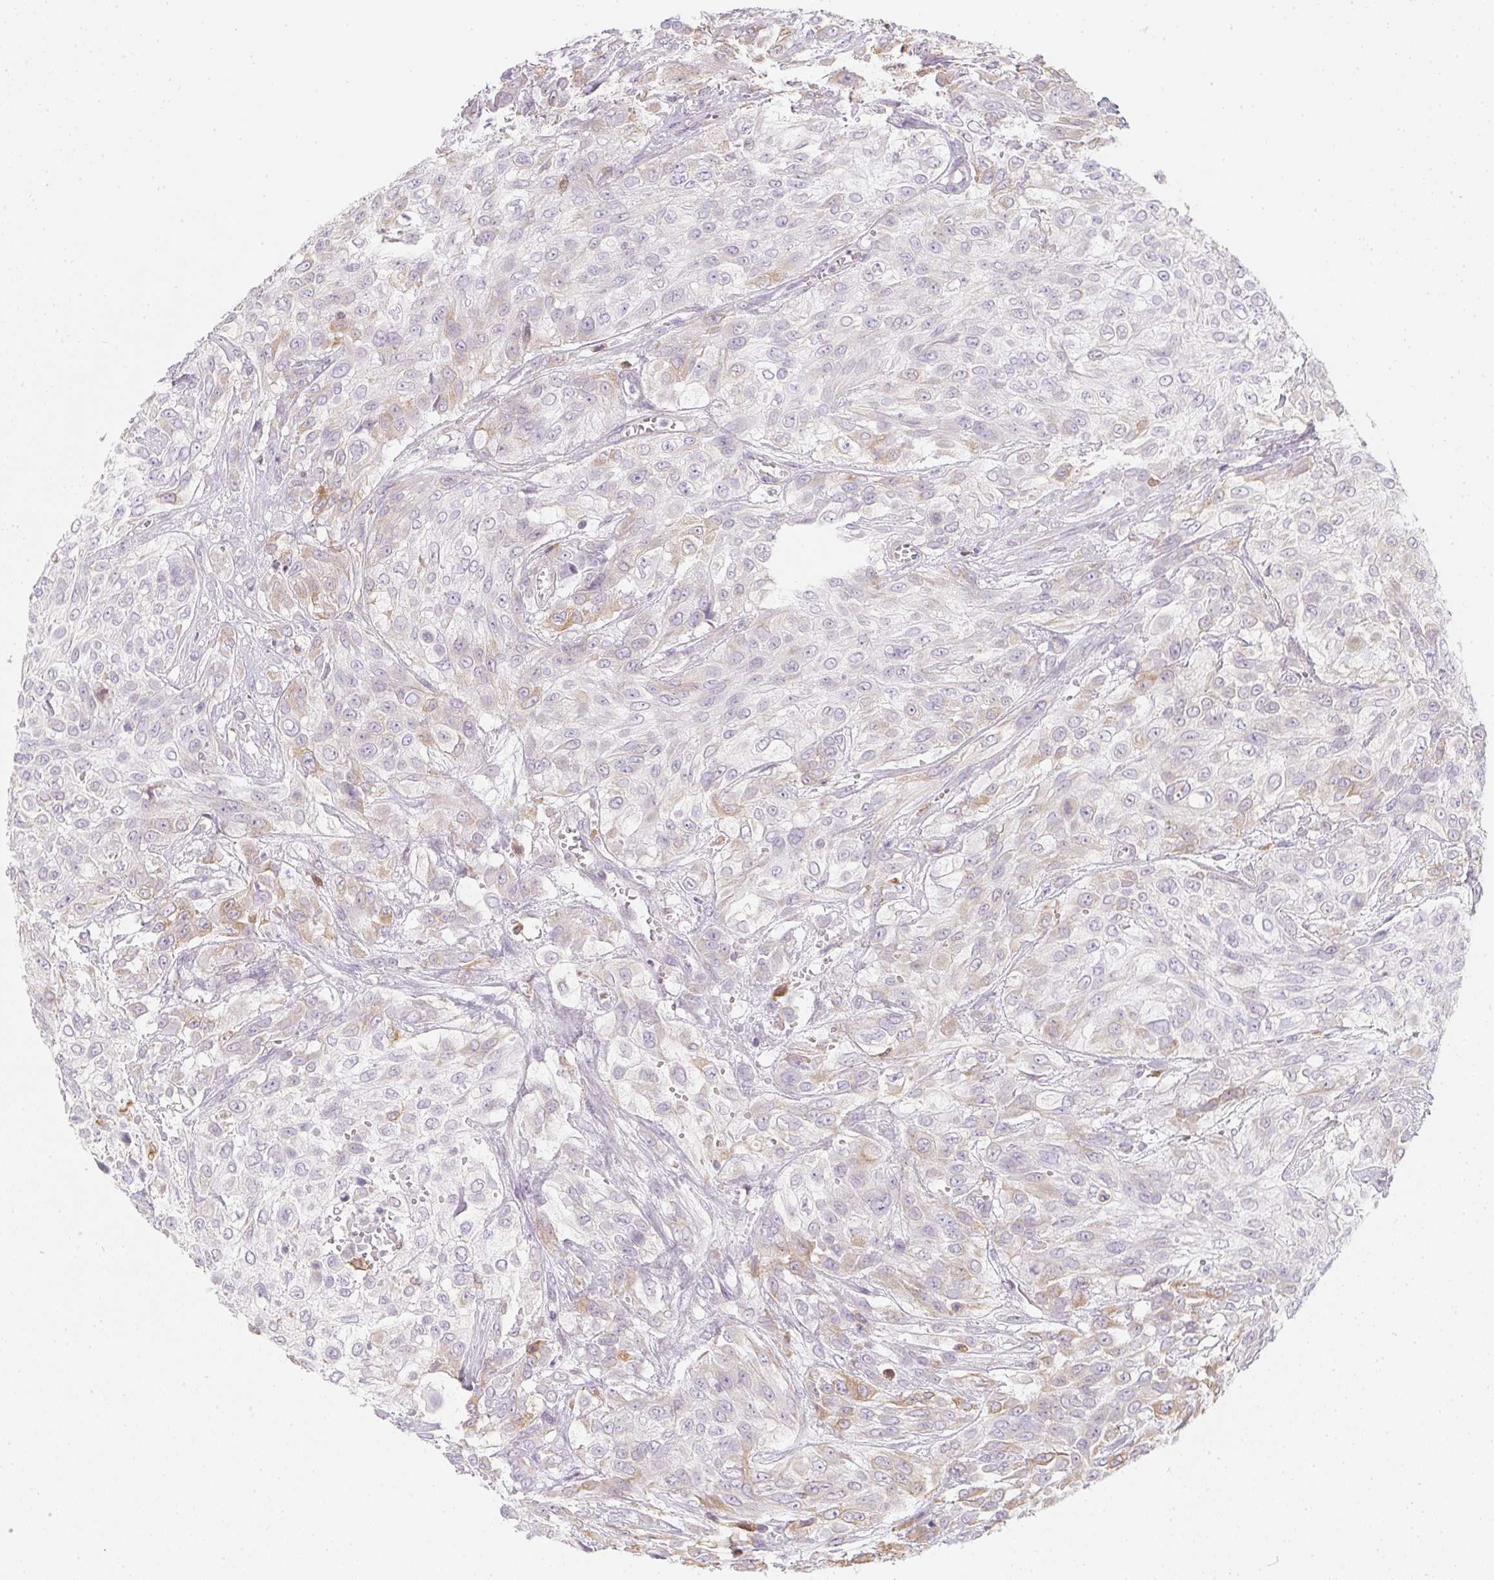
{"staining": {"intensity": "negative", "quantity": "none", "location": "none"}, "tissue": "urothelial cancer", "cell_type": "Tumor cells", "image_type": "cancer", "snomed": [{"axis": "morphology", "description": "Urothelial carcinoma, High grade"}, {"axis": "topography", "description": "Urinary bladder"}], "caption": "IHC of human high-grade urothelial carcinoma displays no positivity in tumor cells. (DAB (3,3'-diaminobenzidine) immunohistochemistry (IHC) visualized using brightfield microscopy, high magnification).", "gene": "SOAT1", "patient": {"sex": "male", "age": 57}}